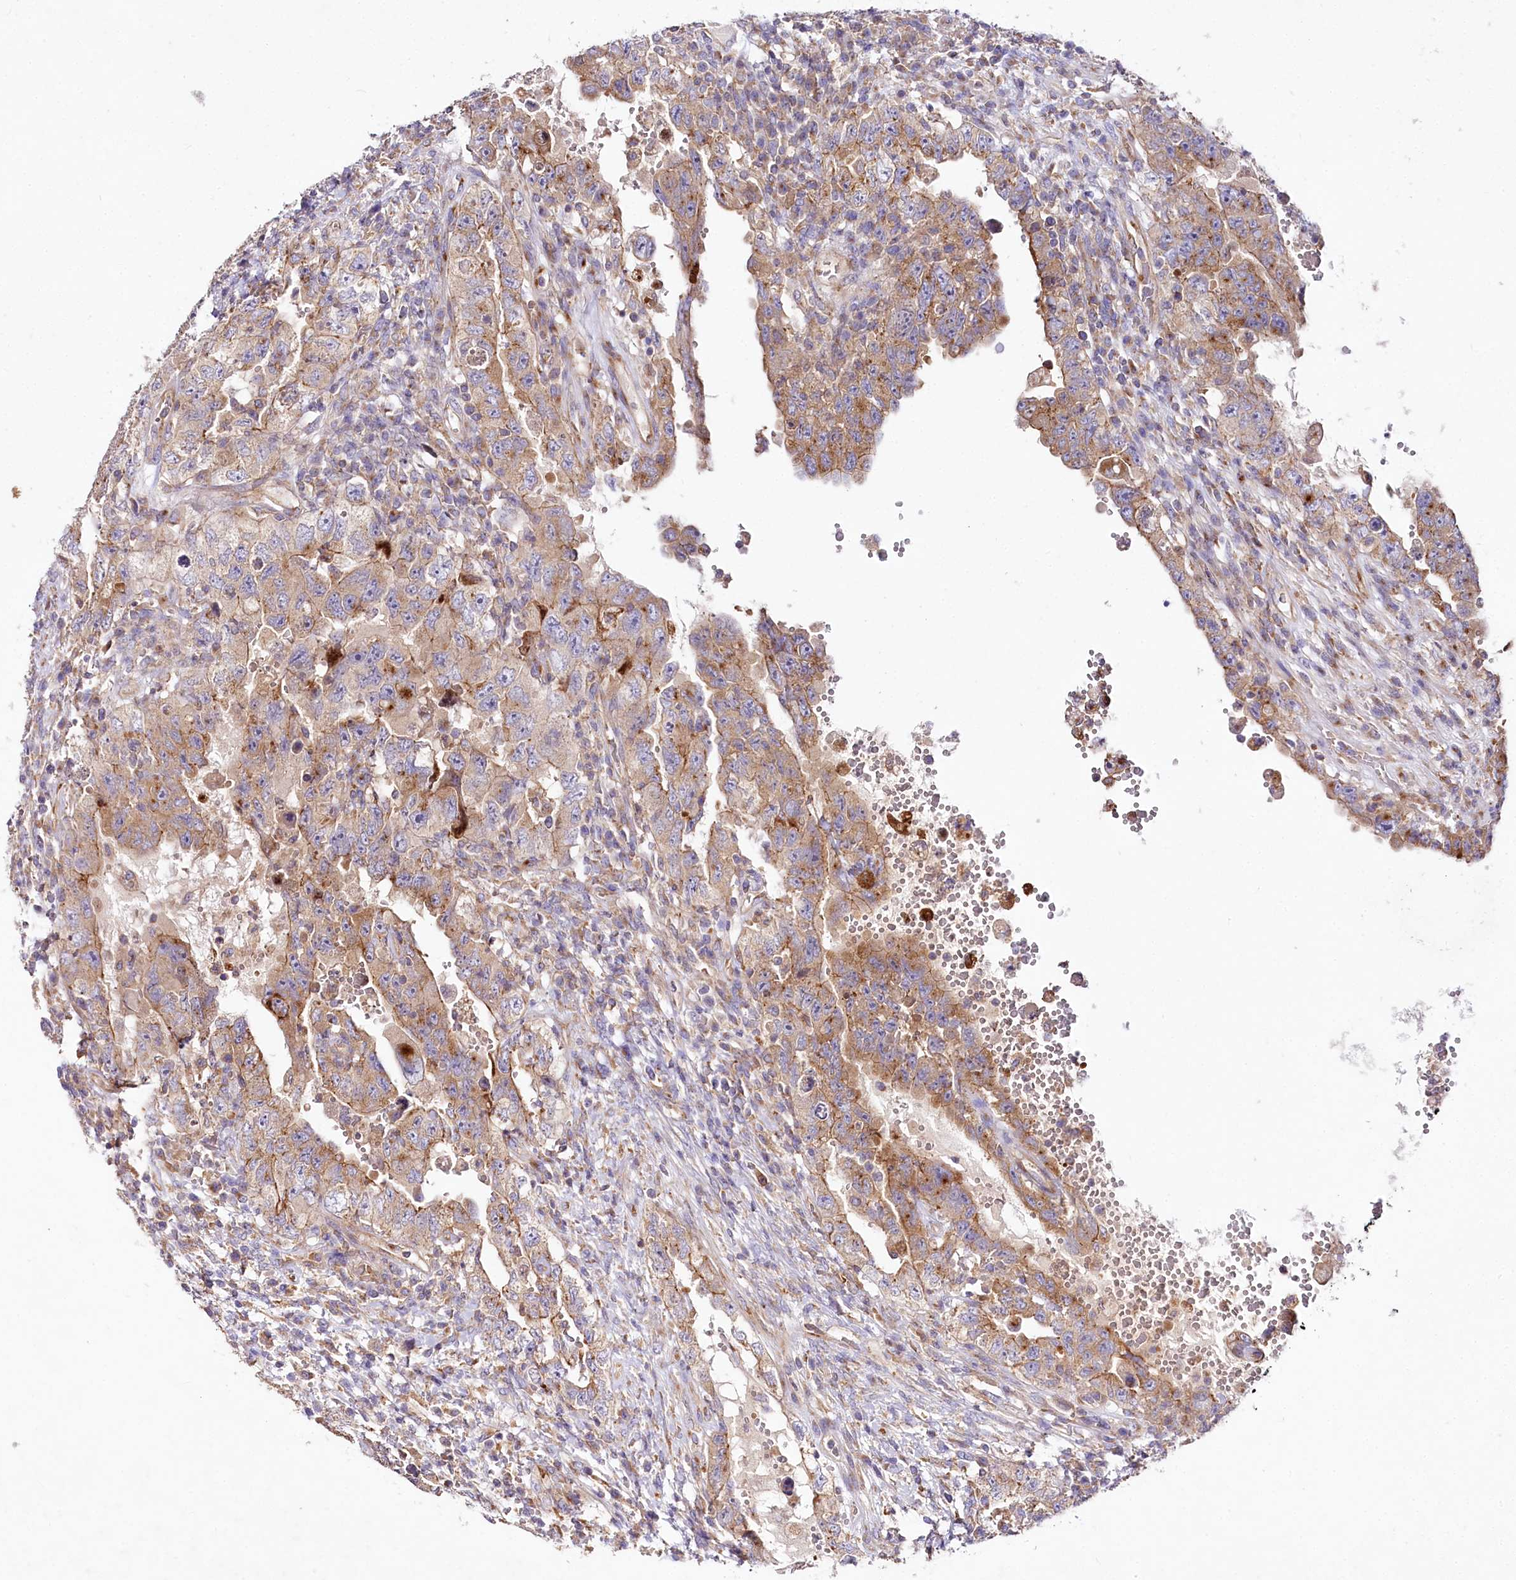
{"staining": {"intensity": "moderate", "quantity": ">75%", "location": "cytoplasmic/membranous"}, "tissue": "testis cancer", "cell_type": "Tumor cells", "image_type": "cancer", "snomed": [{"axis": "morphology", "description": "Carcinoma, Embryonal, NOS"}, {"axis": "topography", "description": "Testis"}], "caption": "IHC histopathology image of testis cancer stained for a protein (brown), which reveals medium levels of moderate cytoplasmic/membranous expression in approximately >75% of tumor cells.", "gene": "STX6", "patient": {"sex": "male", "age": 26}}